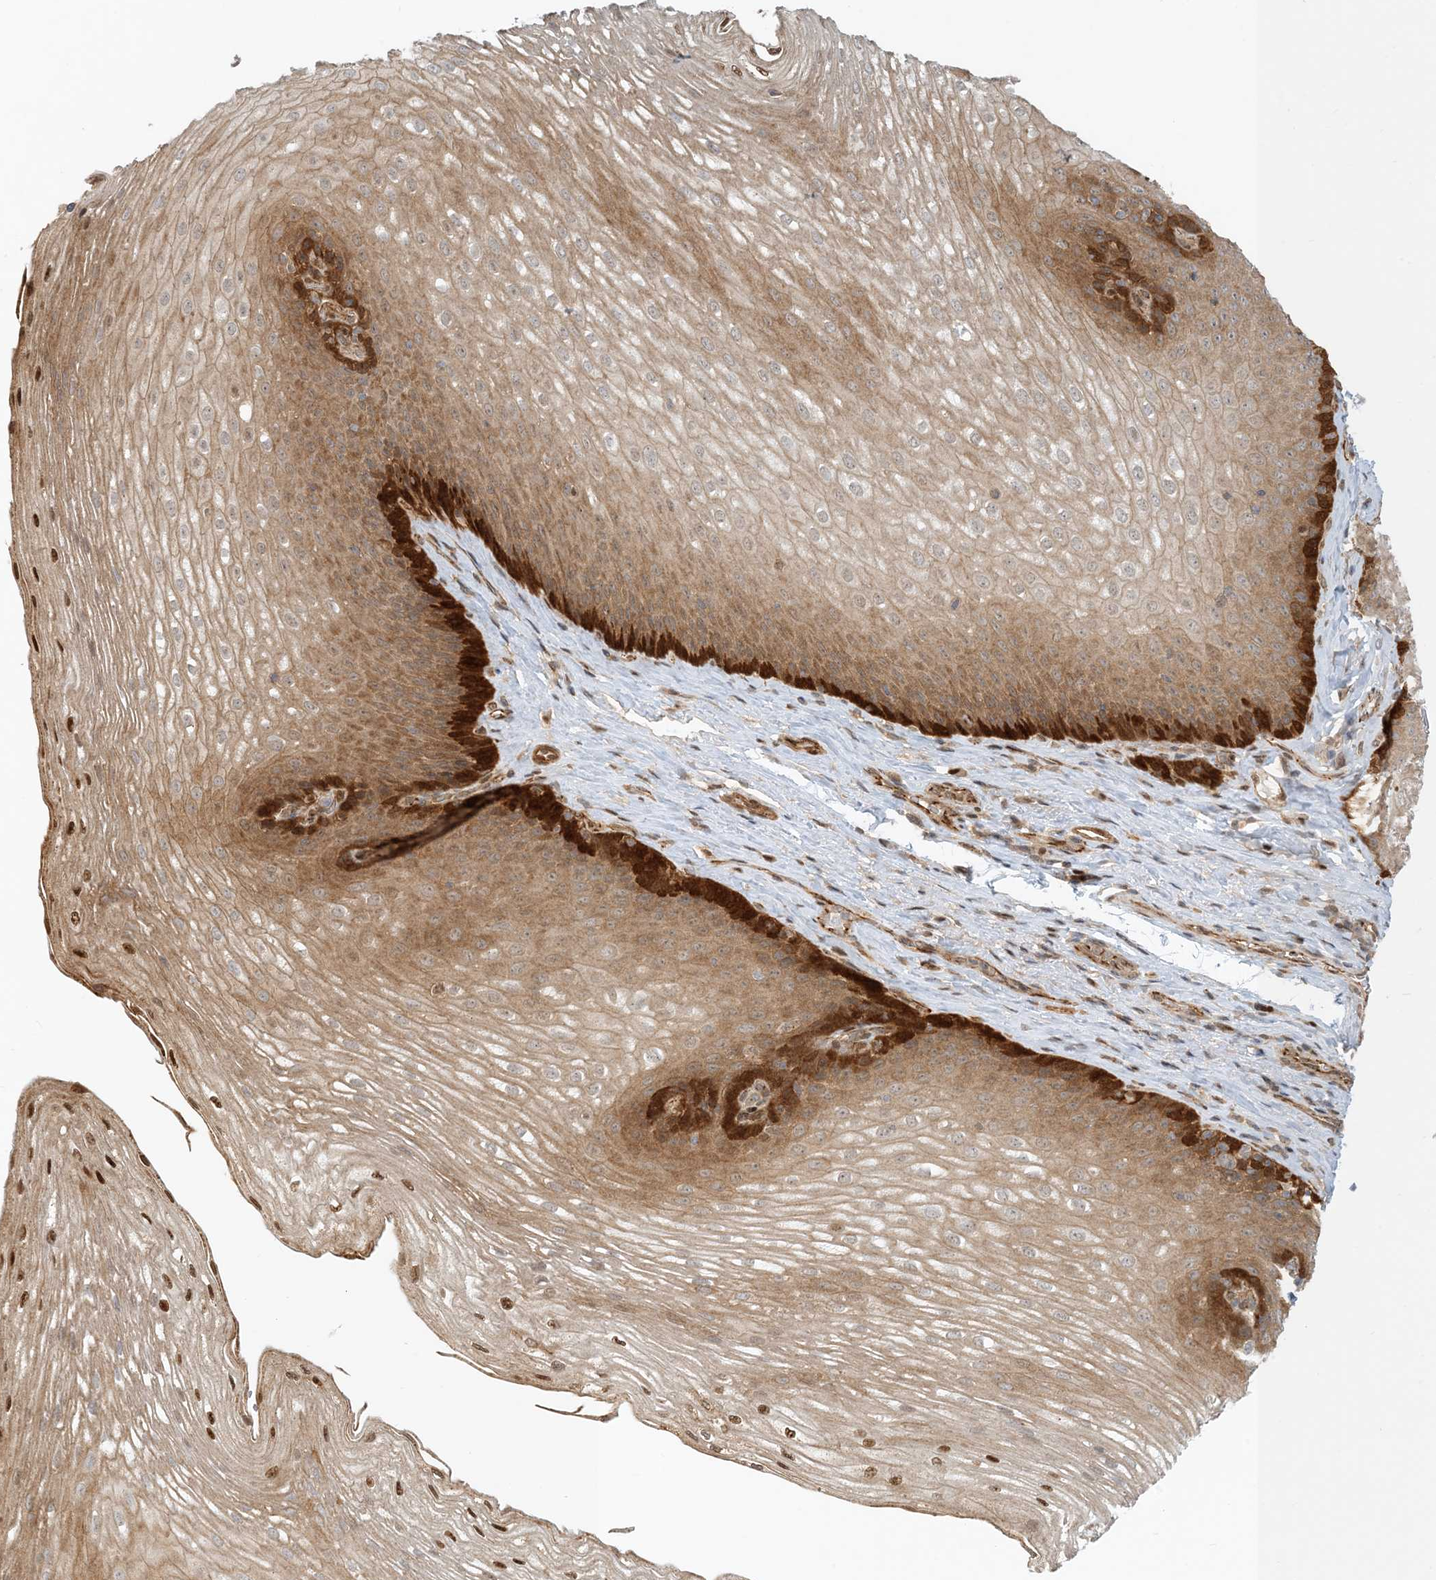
{"staining": {"intensity": "strong", "quantity": "25%-75%", "location": "cytoplasmic/membranous,nuclear"}, "tissue": "esophagus", "cell_type": "Squamous epithelial cells", "image_type": "normal", "snomed": [{"axis": "morphology", "description": "Normal tissue, NOS"}, {"axis": "topography", "description": "Esophagus"}], "caption": "A brown stain shows strong cytoplasmic/membranous,nuclear positivity of a protein in squamous epithelial cells of unremarkable esophagus.", "gene": "MAPKBP1", "patient": {"sex": "female", "age": 66}}